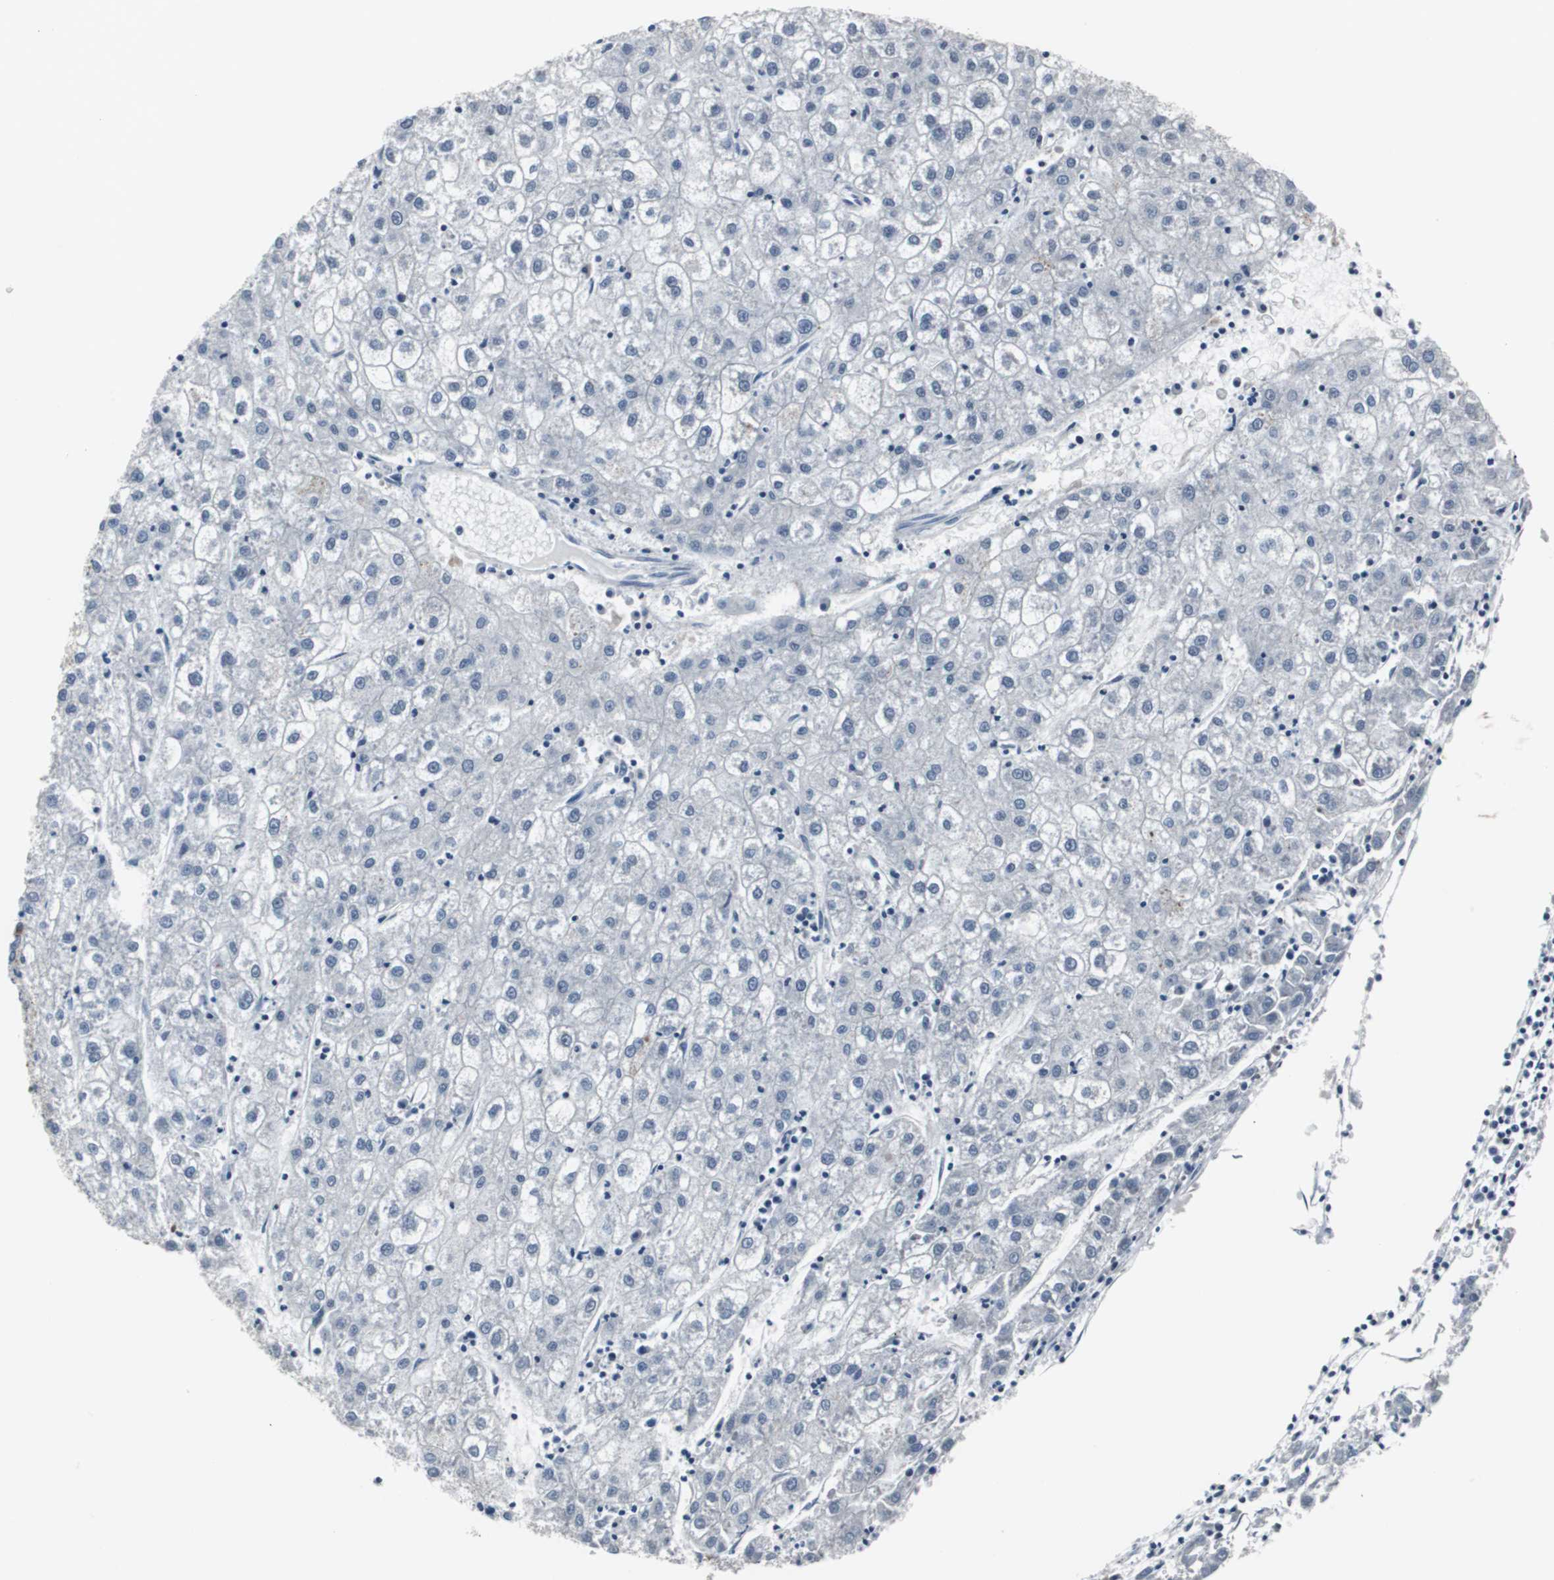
{"staining": {"intensity": "negative", "quantity": "none", "location": "none"}, "tissue": "liver cancer", "cell_type": "Tumor cells", "image_type": "cancer", "snomed": [{"axis": "morphology", "description": "Carcinoma, Hepatocellular, NOS"}, {"axis": "topography", "description": "Liver"}], "caption": "IHC of human liver cancer (hepatocellular carcinoma) demonstrates no staining in tumor cells.", "gene": "FOXP4", "patient": {"sex": "male", "age": 72}}